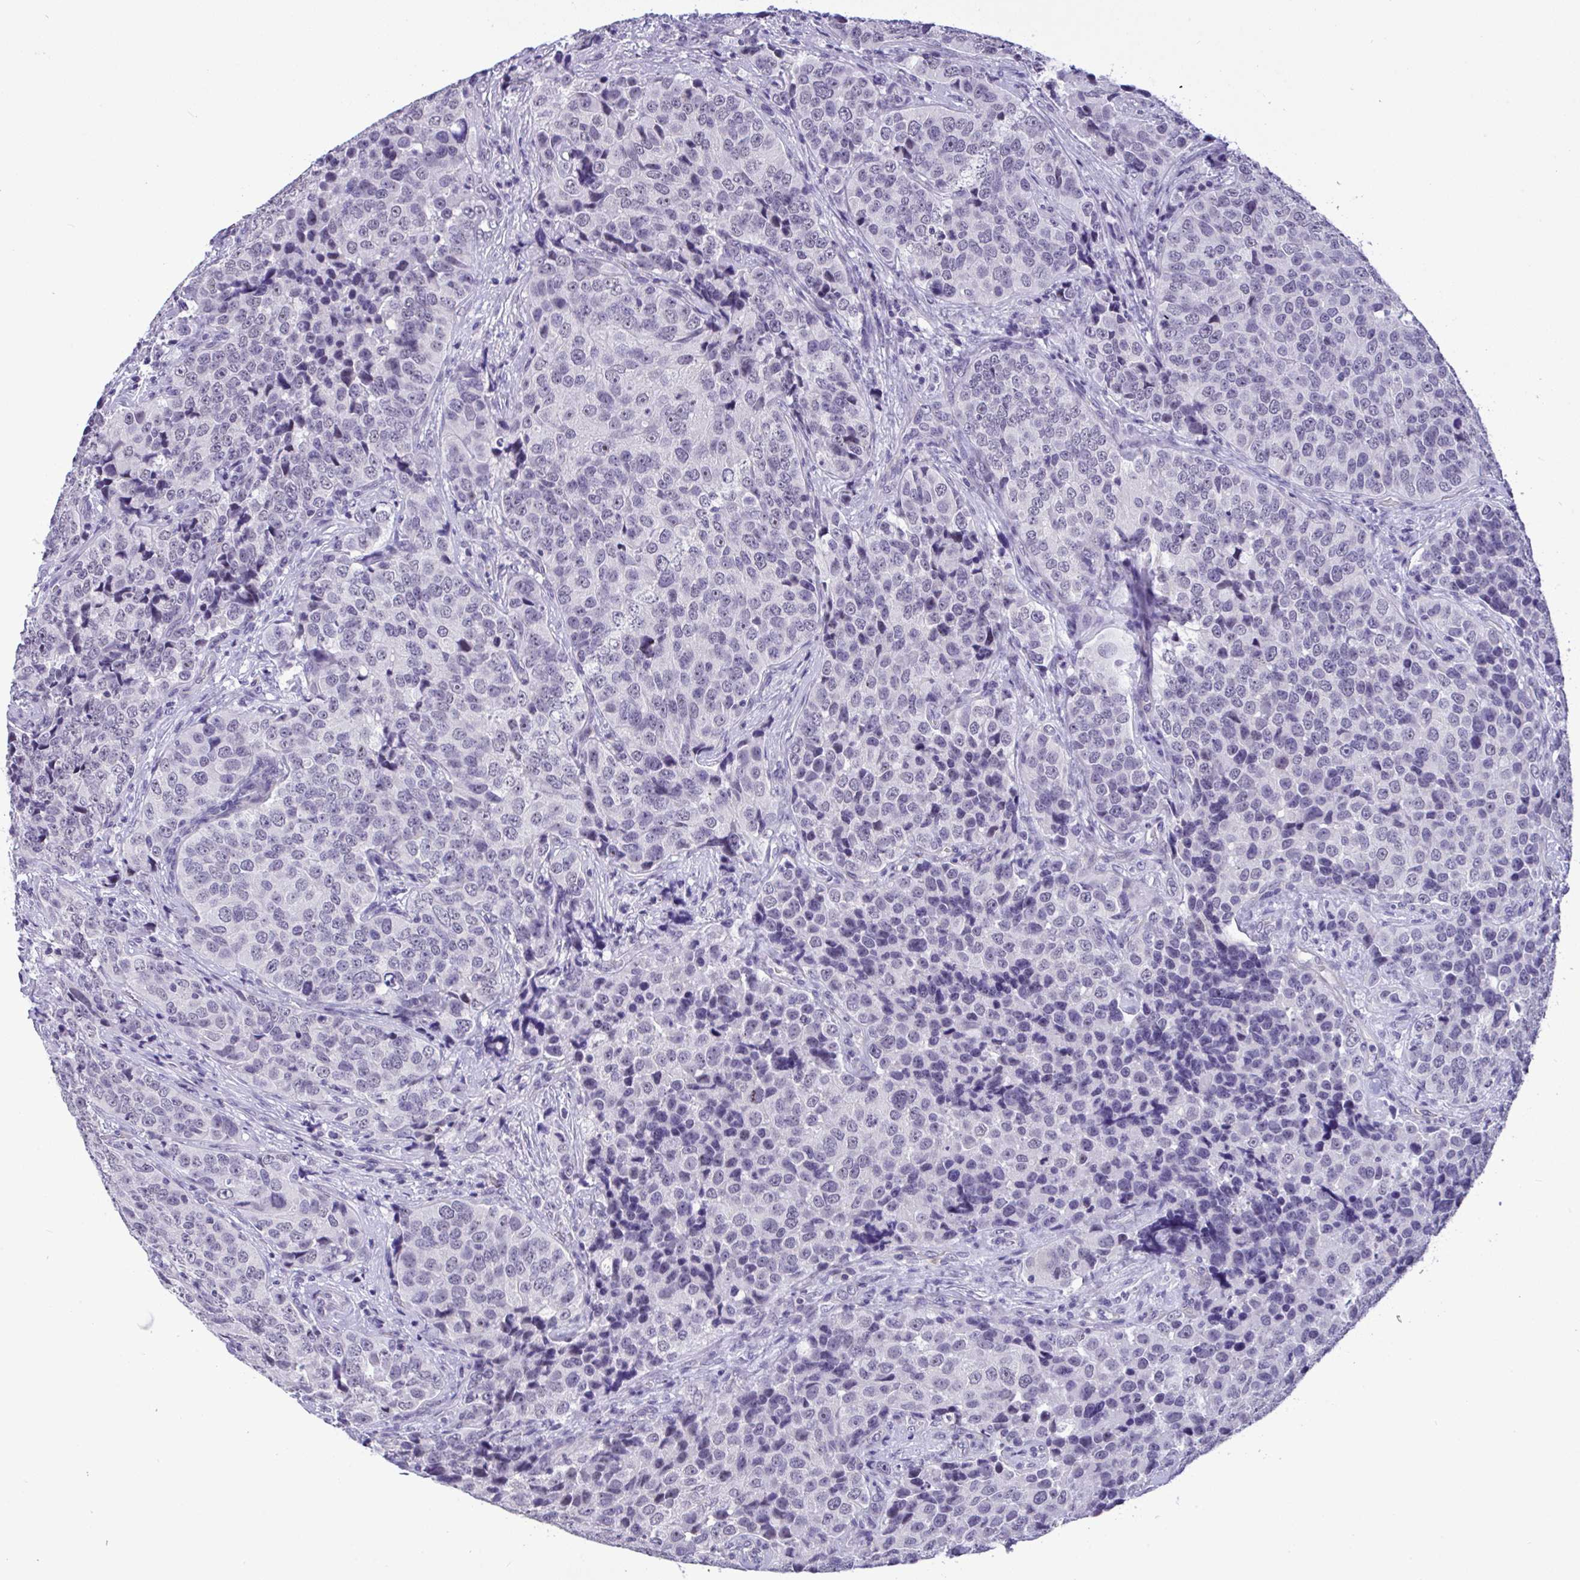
{"staining": {"intensity": "negative", "quantity": "none", "location": "none"}, "tissue": "urothelial cancer", "cell_type": "Tumor cells", "image_type": "cancer", "snomed": [{"axis": "morphology", "description": "Urothelial carcinoma, NOS"}, {"axis": "topography", "description": "Urinary bladder"}], "caption": "Image shows no significant protein expression in tumor cells of urothelial cancer.", "gene": "YBX2", "patient": {"sex": "male", "age": 52}}